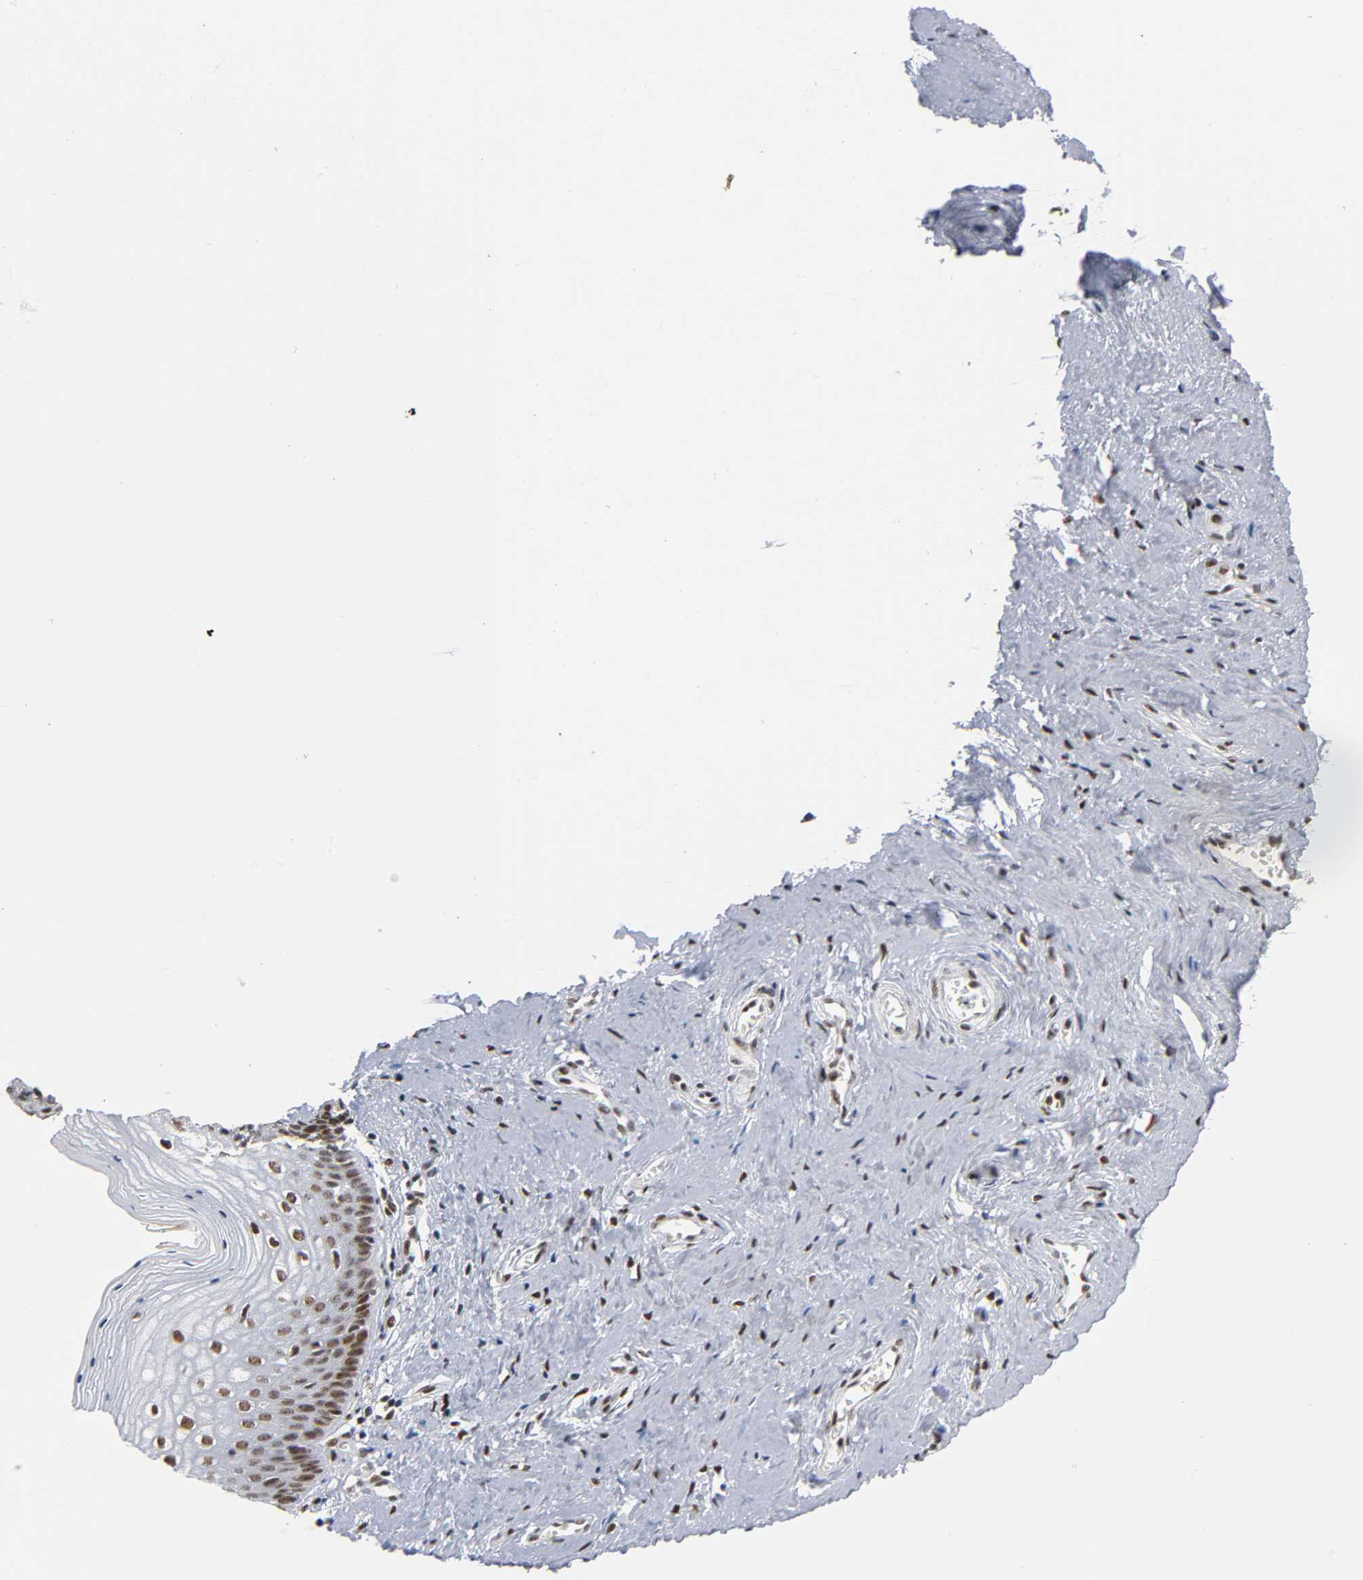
{"staining": {"intensity": "strong", "quantity": ">75%", "location": "nuclear"}, "tissue": "vagina", "cell_type": "Squamous epithelial cells", "image_type": "normal", "snomed": [{"axis": "morphology", "description": "Normal tissue, NOS"}, {"axis": "topography", "description": "Vagina"}], "caption": "Immunohistochemistry (IHC) (DAB) staining of normal human vagina displays strong nuclear protein staining in about >75% of squamous epithelial cells.", "gene": "CREBBP", "patient": {"sex": "female", "age": 46}}